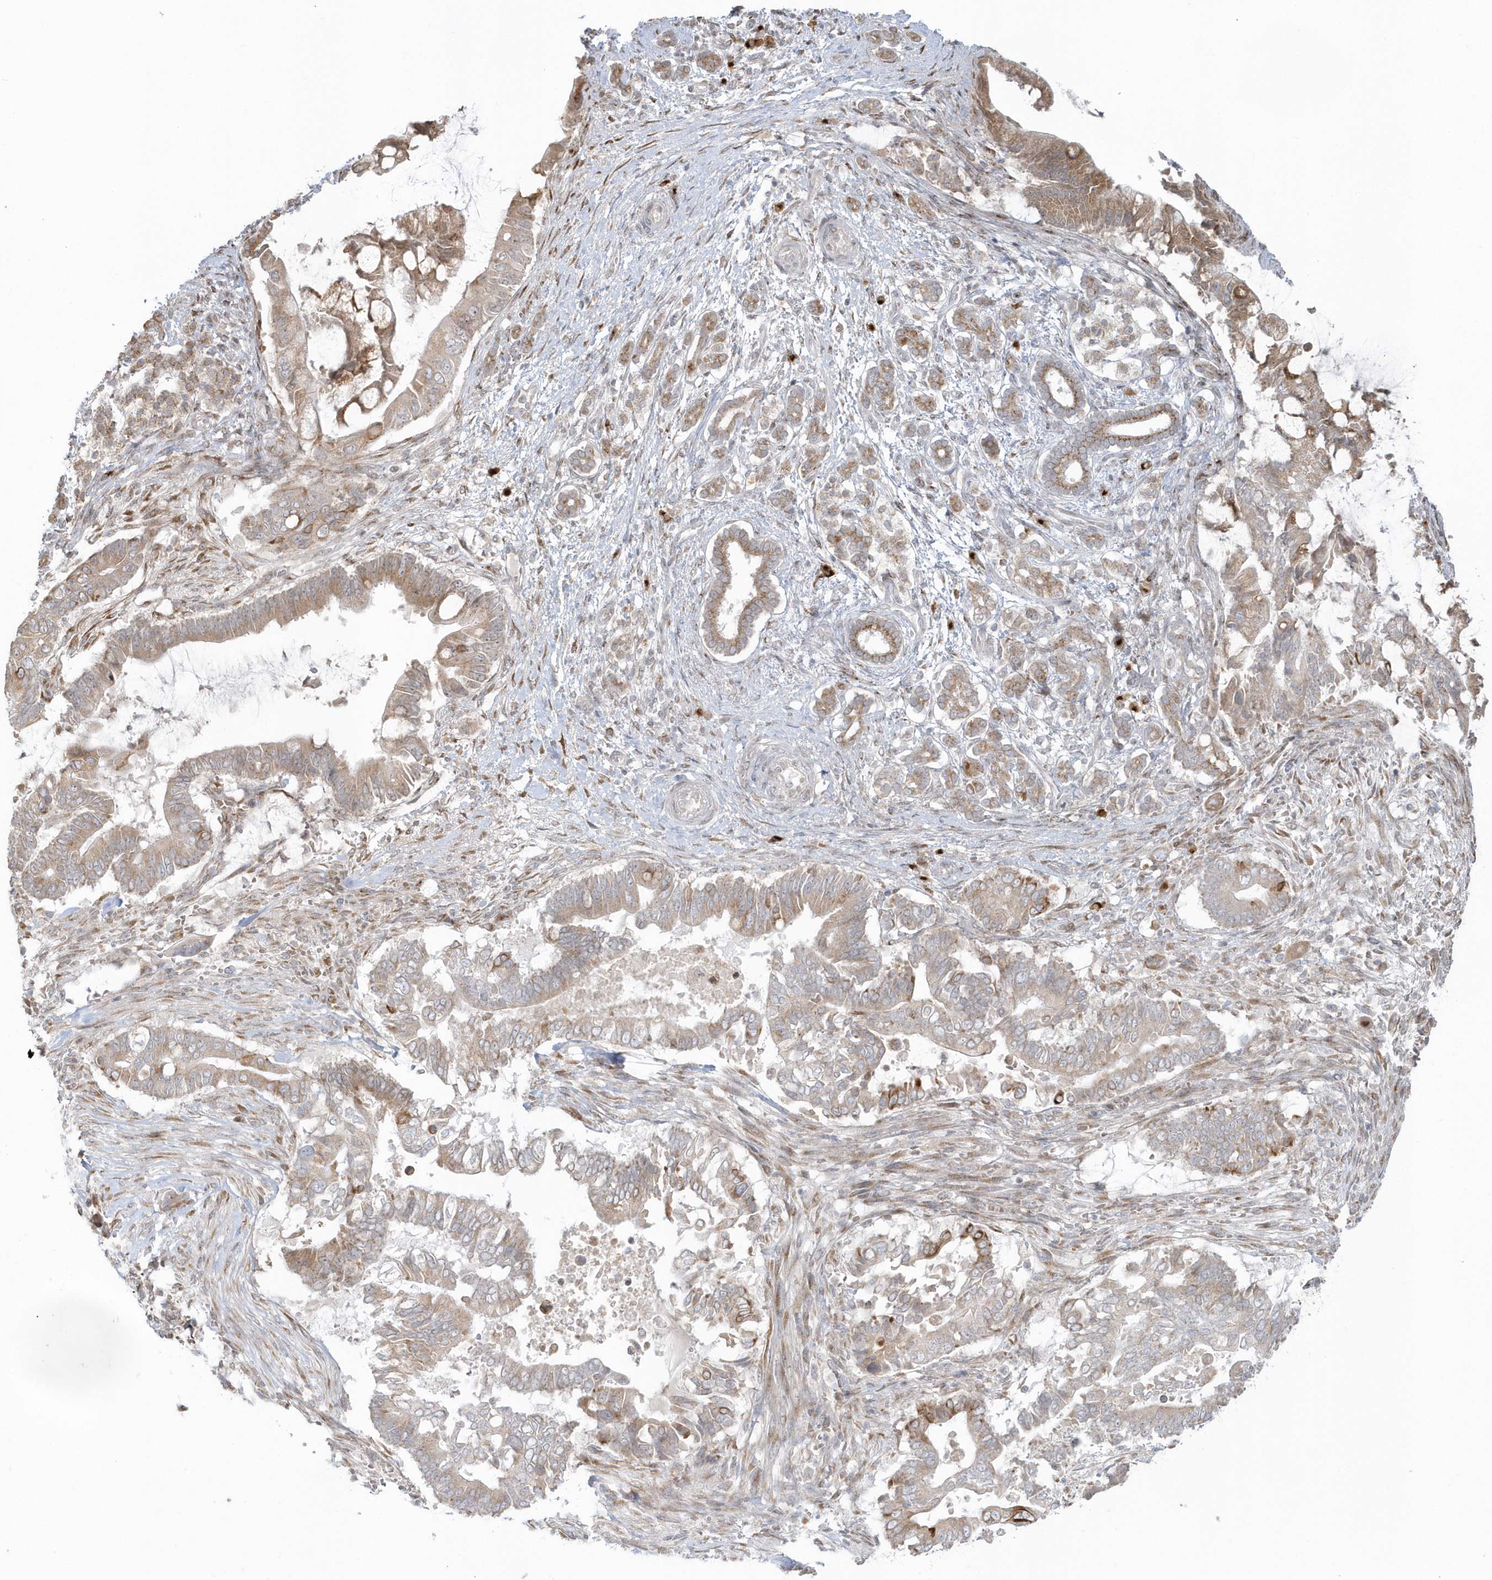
{"staining": {"intensity": "weak", "quantity": ">75%", "location": "cytoplasmic/membranous"}, "tissue": "pancreatic cancer", "cell_type": "Tumor cells", "image_type": "cancer", "snomed": [{"axis": "morphology", "description": "Adenocarcinoma, NOS"}, {"axis": "topography", "description": "Pancreas"}], "caption": "Immunohistochemical staining of human adenocarcinoma (pancreatic) exhibits weak cytoplasmic/membranous protein positivity in about >75% of tumor cells.", "gene": "DHFR", "patient": {"sex": "male", "age": 68}}